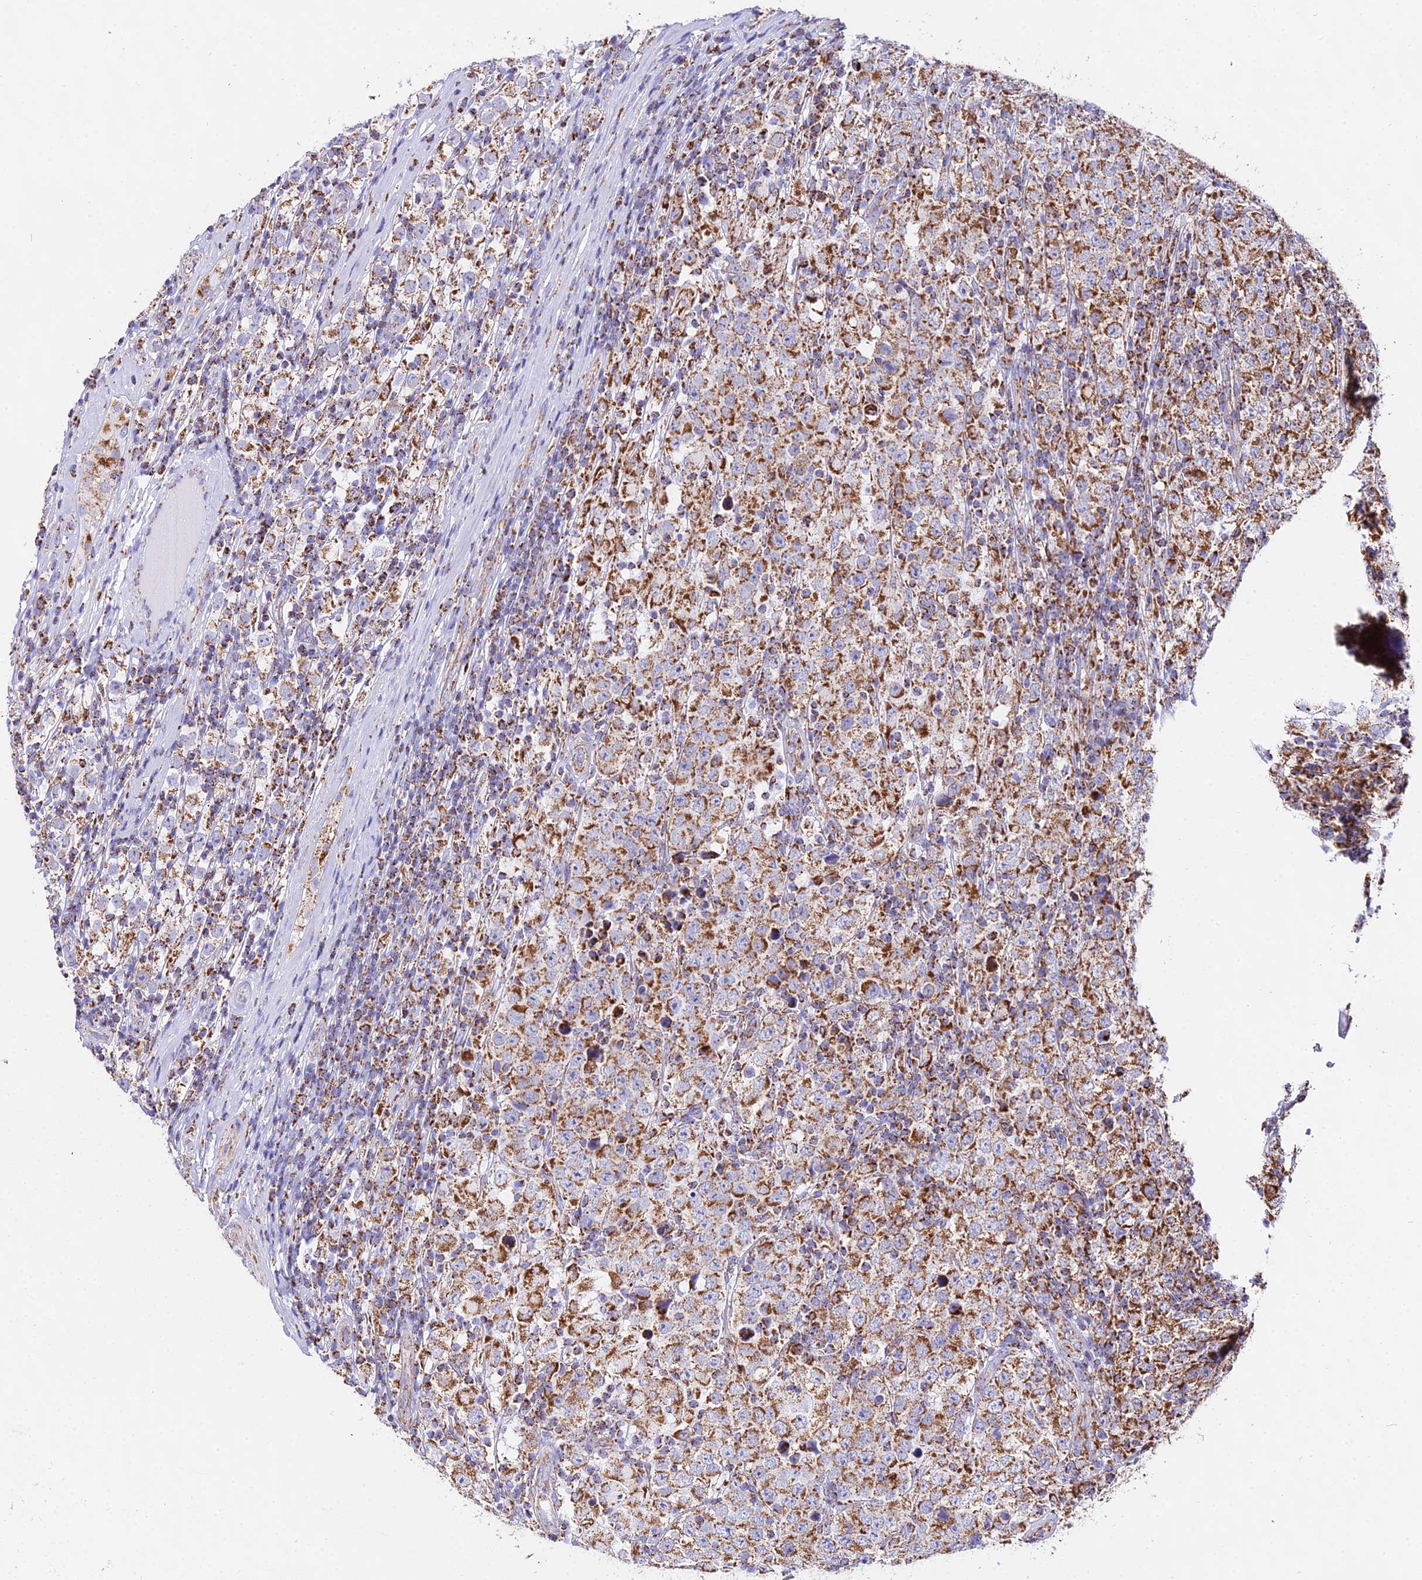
{"staining": {"intensity": "moderate", "quantity": ">75%", "location": "cytoplasmic/membranous"}, "tissue": "testis cancer", "cell_type": "Tumor cells", "image_type": "cancer", "snomed": [{"axis": "morphology", "description": "Normal tissue, NOS"}, {"axis": "morphology", "description": "Urothelial carcinoma, High grade"}, {"axis": "morphology", "description": "Seminoma, NOS"}, {"axis": "morphology", "description": "Carcinoma, Embryonal, NOS"}, {"axis": "topography", "description": "Urinary bladder"}, {"axis": "topography", "description": "Testis"}], "caption": "Immunohistochemistry (IHC) photomicrograph of neoplastic tissue: human seminoma (testis) stained using immunohistochemistry displays medium levels of moderate protein expression localized specifically in the cytoplasmic/membranous of tumor cells, appearing as a cytoplasmic/membranous brown color.", "gene": "ATP5PD", "patient": {"sex": "male", "age": 41}}